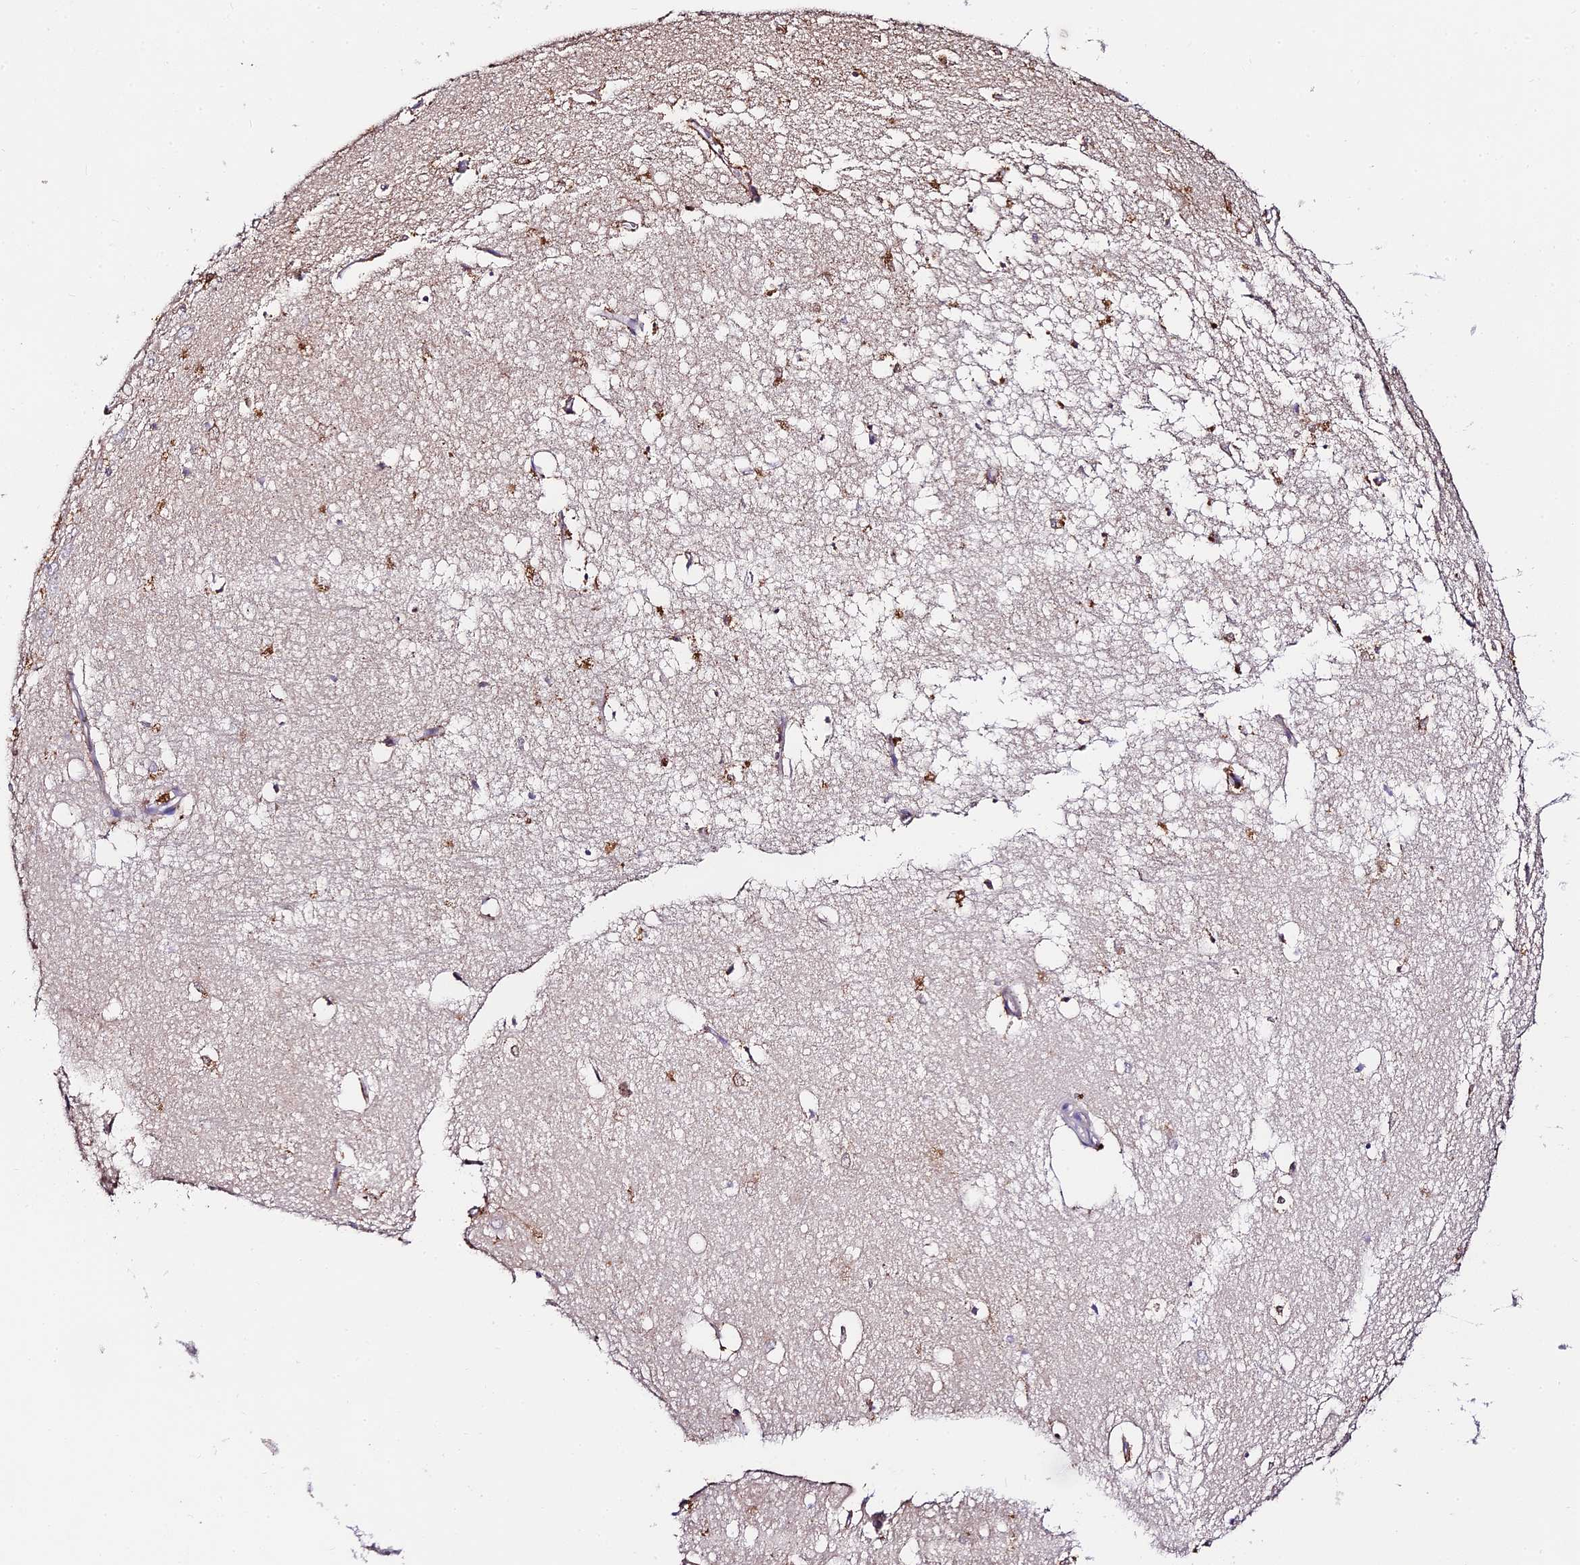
{"staining": {"intensity": "moderate", "quantity": "25%-75%", "location": "cytoplasmic/membranous"}, "tissue": "hippocampus", "cell_type": "Glial cells", "image_type": "normal", "snomed": [{"axis": "morphology", "description": "Normal tissue, NOS"}, {"axis": "topography", "description": "Hippocampus"}], "caption": "A brown stain shows moderate cytoplasmic/membranous staining of a protein in glial cells of unremarkable human hippocampus. Immunohistochemistry (ihc) stains the protein in brown and the nuclei are stained blue.", "gene": "C3orf20", "patient": {"sex": "female", "age": 64}}